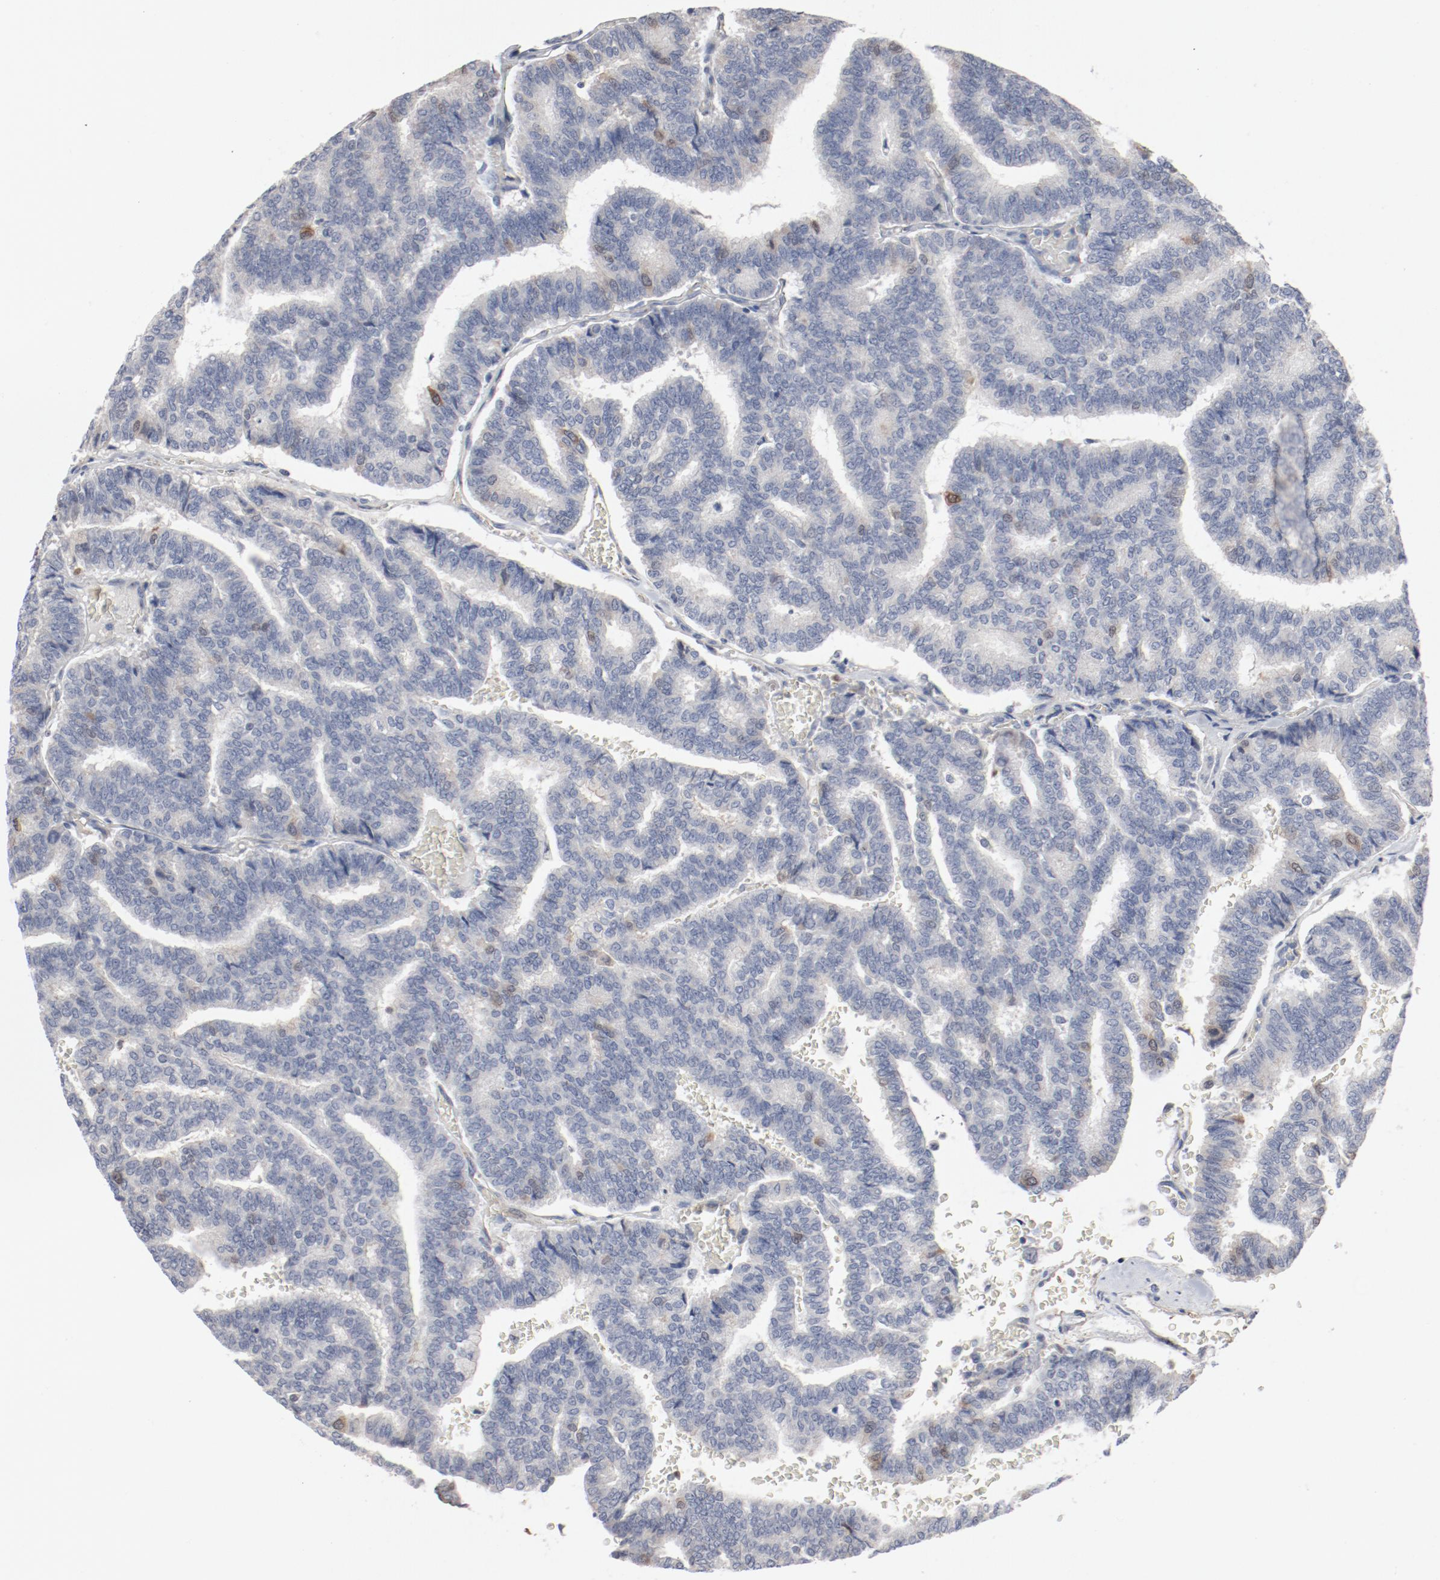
{"staining": {"intensity": "weak", "quantity": "<25%", "location": "nuclear"}, "tissue": "thyroid cancer", "cell_type": "Tumor cells", "image_type": "cancer", "snomed": [{"axis": "morphology", "description": "Papillary adenocarcinoma, NOS"}, {"axis": "topography", "description": "Thyroid gland"}], "caption": "Tumor cells show no significant protein expression in papillary adenocarcinoma (thyroid).", "gene": "CDK1", "patient": {"sex": "female", "age": 35}}